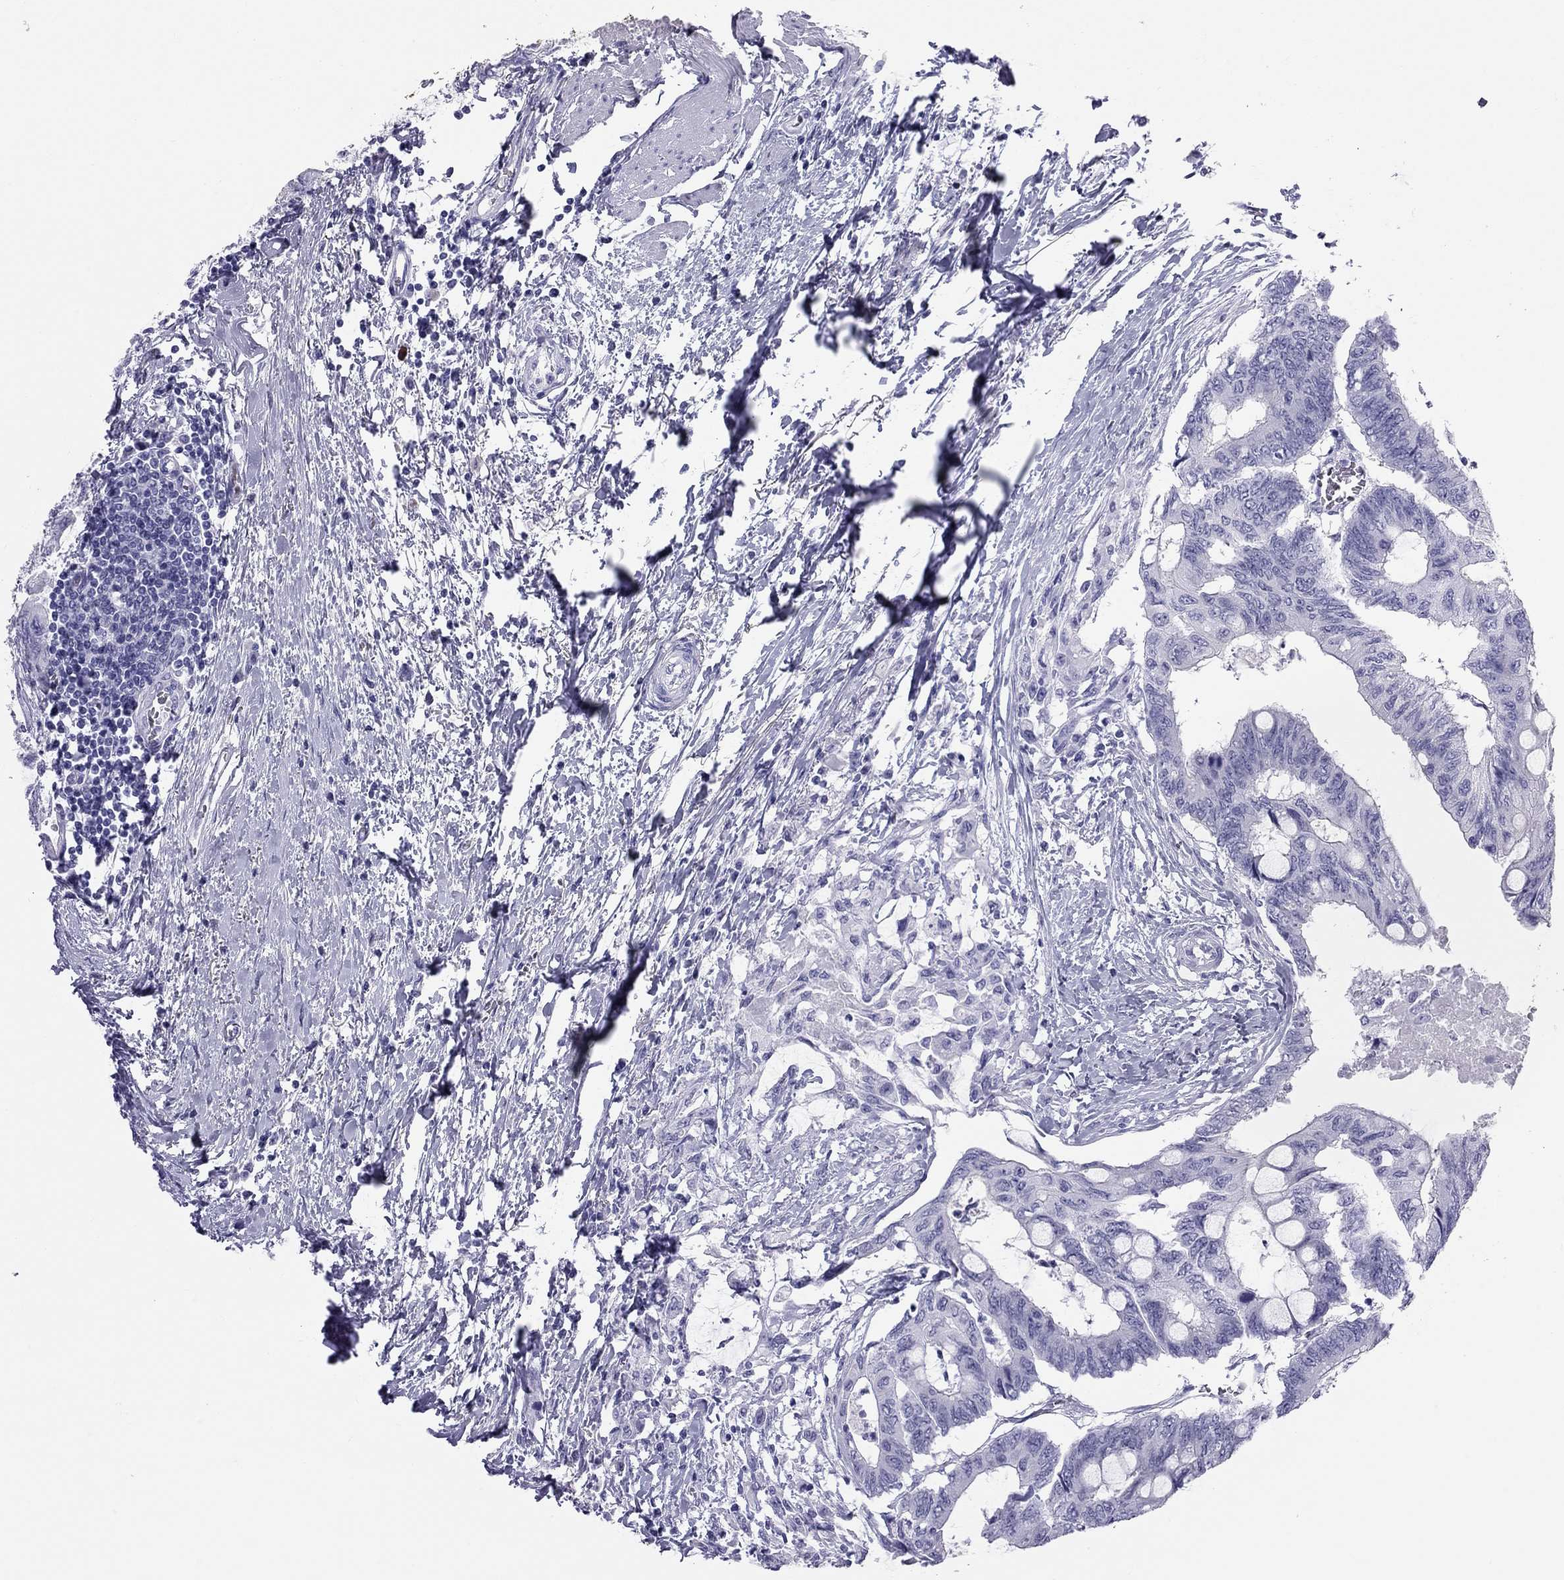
{"staining": {"intensity": "negative", "quantity": "none", "location": "none"}, "tissue": "colorectal cancer", "cell_type": "Tumor cells", "image_type": "cancer", "snomed": [{"axis": "morphology", "description": "Normal tissue, NOS"}, {"axis": "morphology", "description": "Adenocarcinoma, NOS"}, {"axis": "topography", "description": "Rectum"}, {"axis": "topography", "description": "Peripheral nerve tissue"}], "caption": "An immunohistochemistry micrograph of colorectal cancer is shown. There is no staining in tumor cells of colorectal cancer. (Immunohistochemistry (ihc), brightfield microscopy, high magnification).", "gene": "TRPM3", "patient": {"sex": "male", "age": 92}}